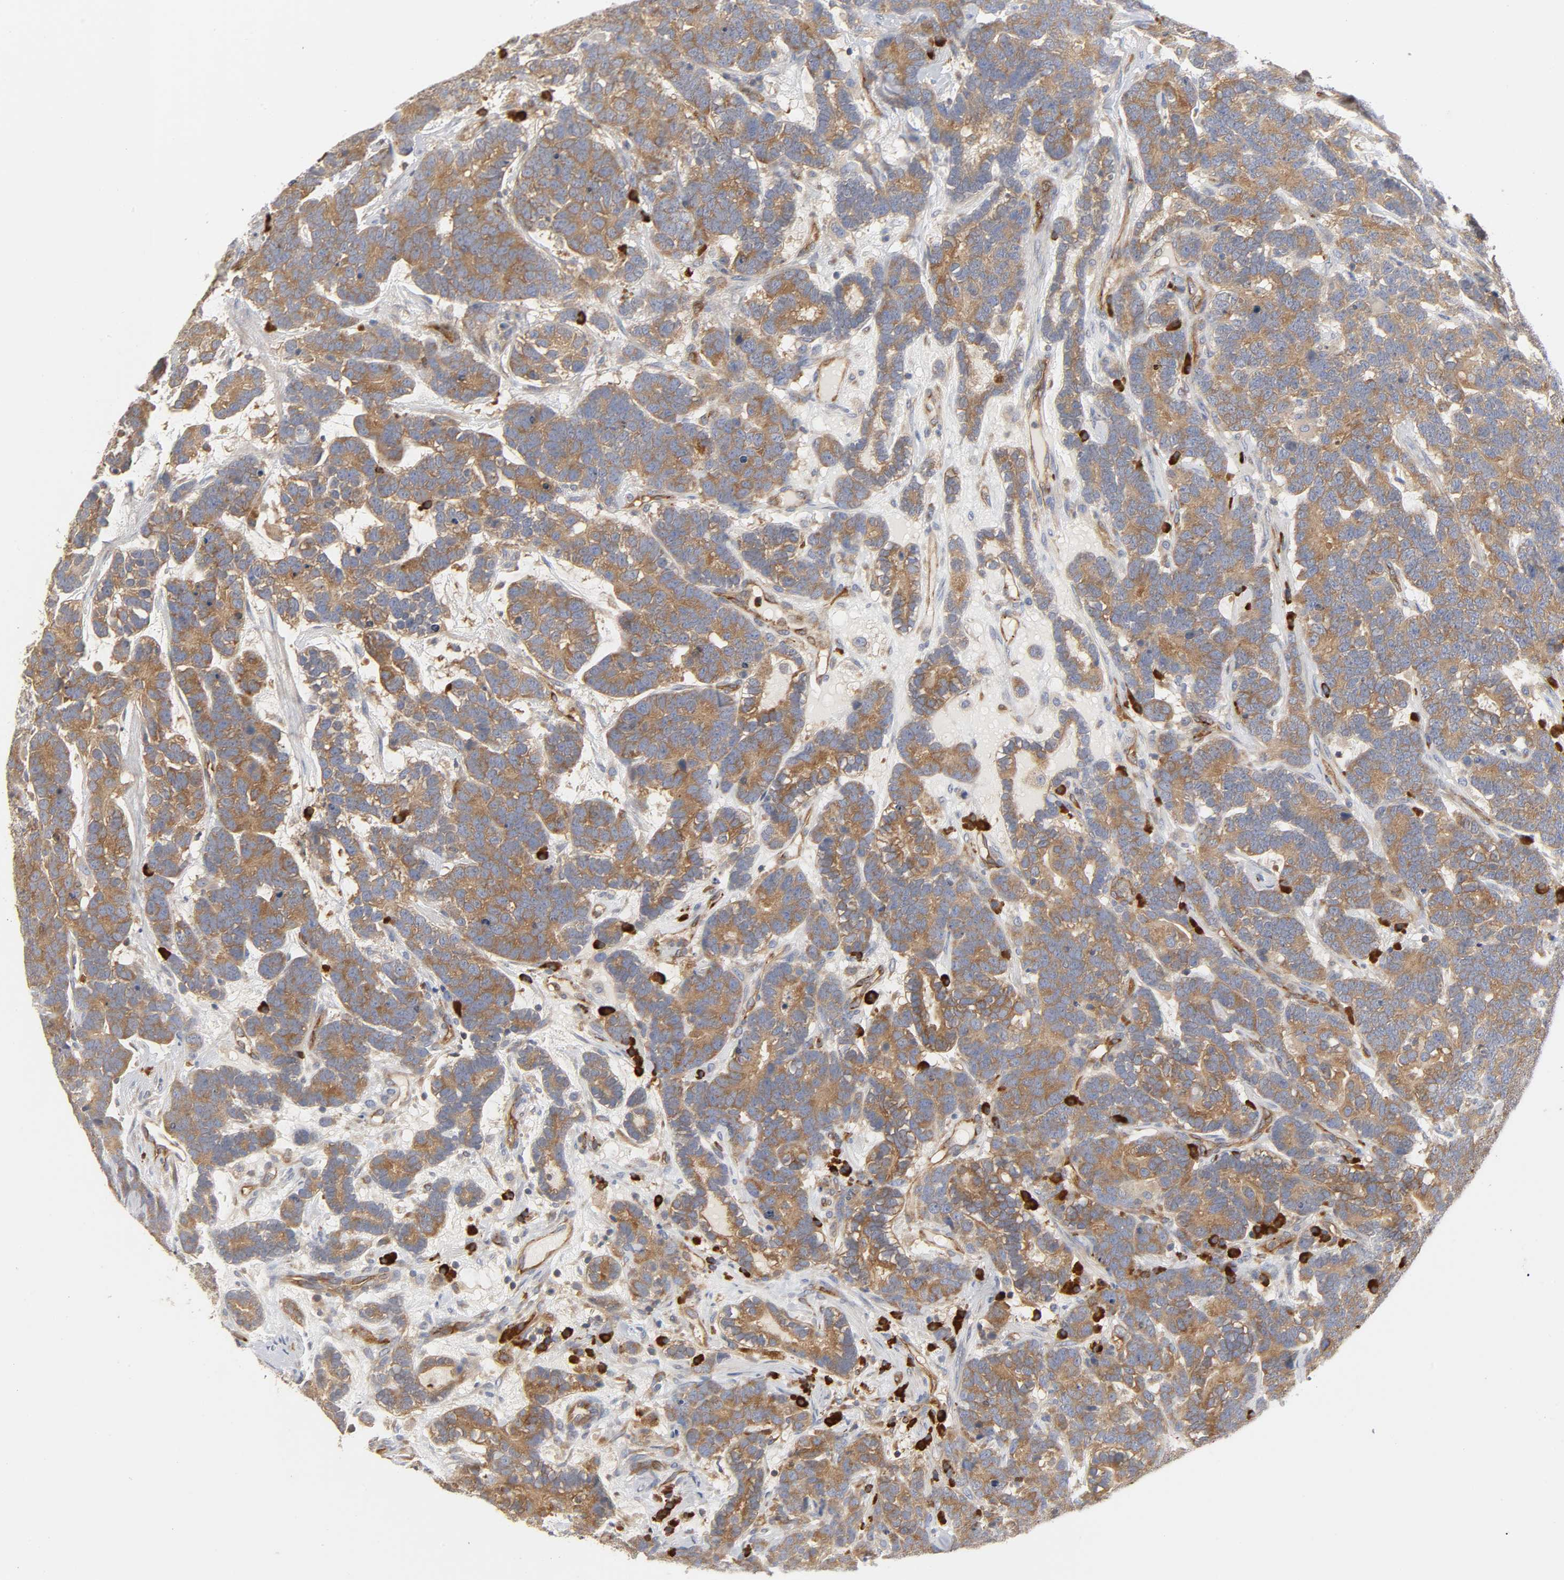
{"staining": {"intensity": "weak", "quantity": ">75%", "location": "cytoplasmic/membranous"}, "tissue": "testis cancer", "cell_type": "Tumor cells", "image_type": "cancer", "snomed": [{"axis": "morphology", "description": "Carcinoma, Embryonal, NOS"}, {"axis": "topography", "description": "Testis"}], "caption": "Immunohistochemistry (IHC) of human embryonal carcinoma (testis) displays low levels of weak cytoplasmic/membranous positivity in about >75% of tumor cells. Nuclei are stained in blue.", "gene": "SCHIP1", "patient": {"sex": "male", "age": 26}}